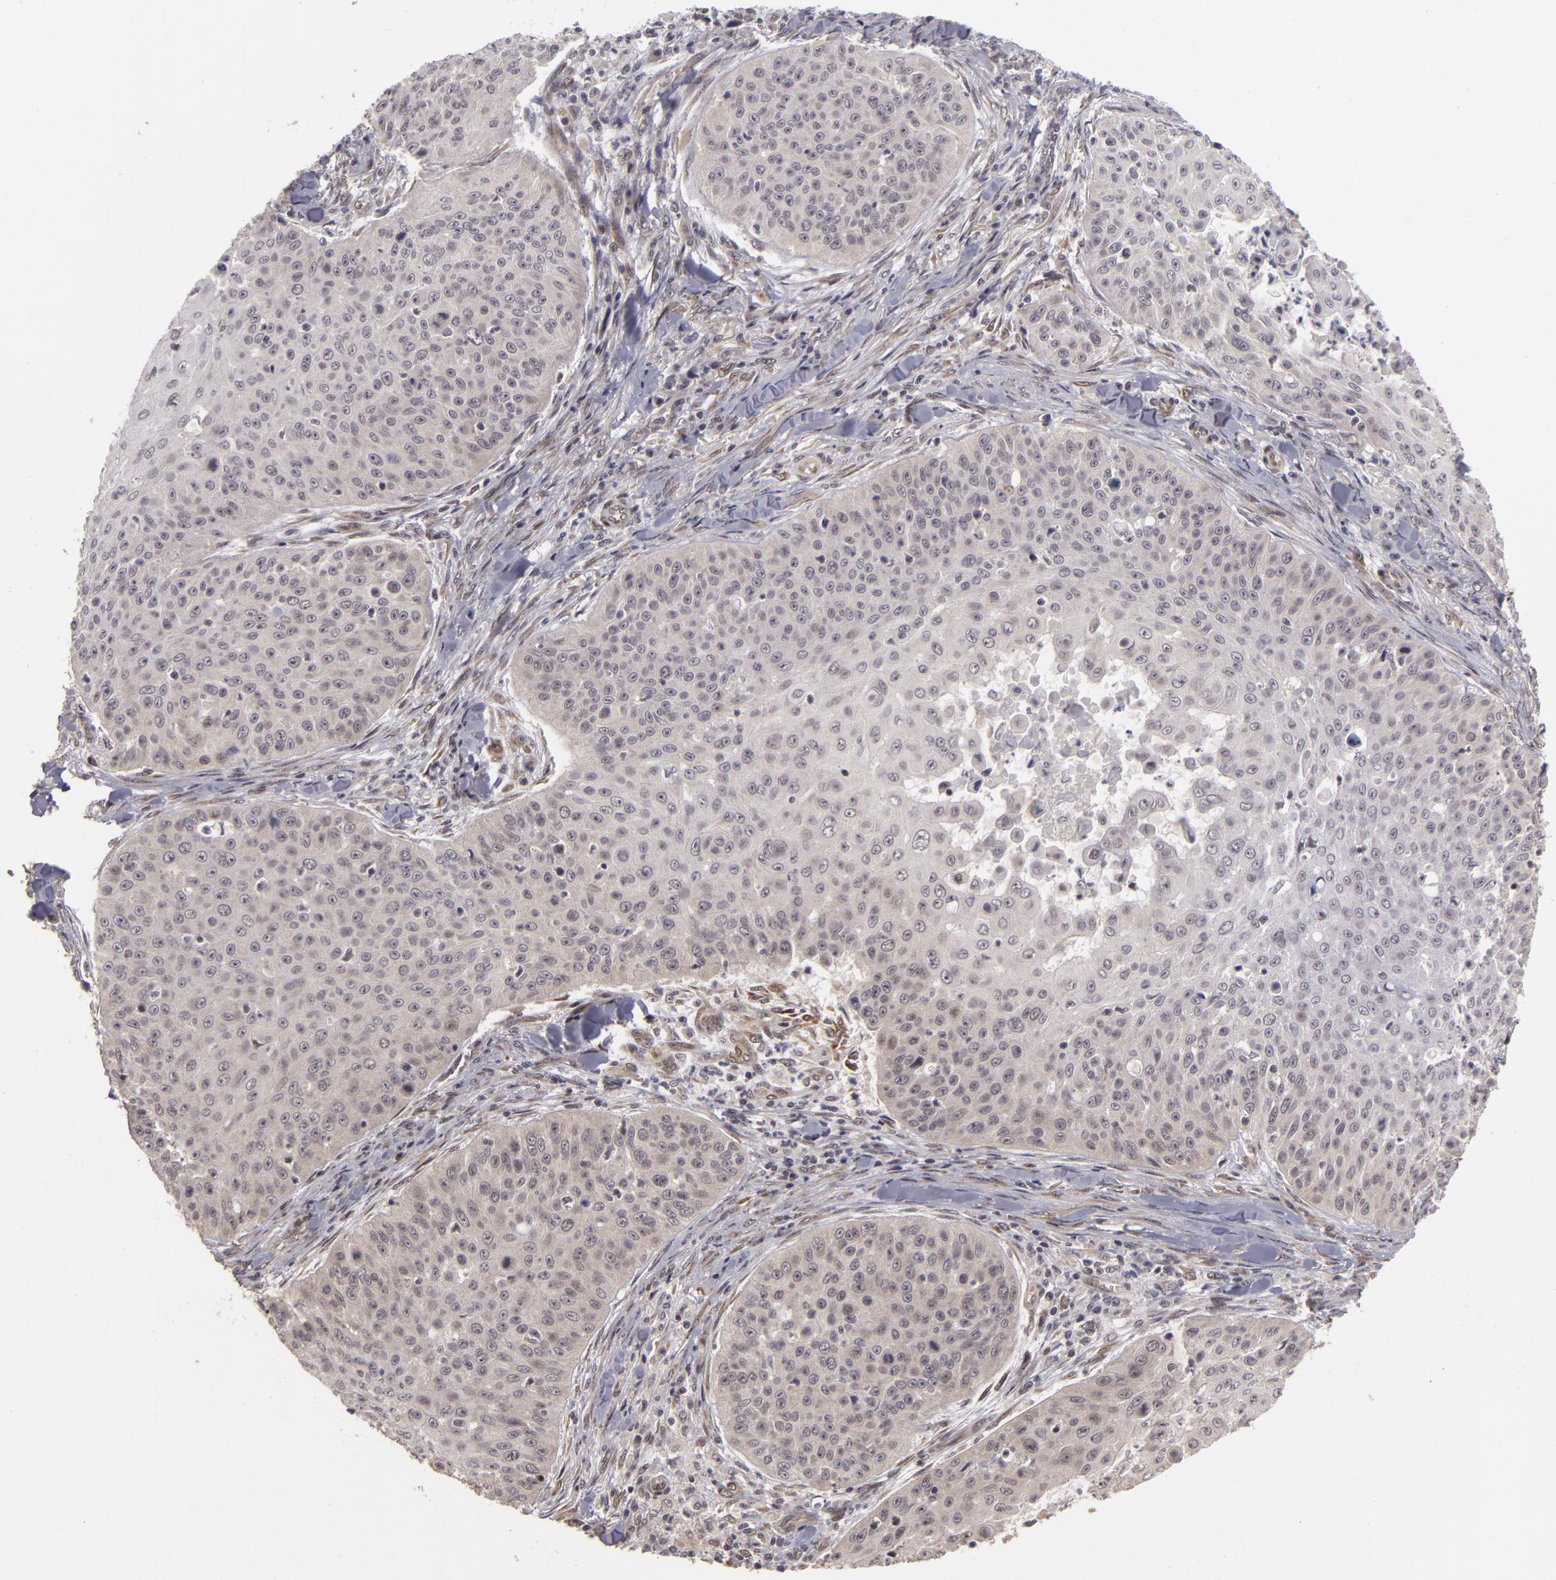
{"staining": {"intensity": "weak", "quantity": "<25%", "location": "nuclear"}, "tissue": "skin cancer", "cell_type": "Tumor cells", "image_type": "cancer", "snomed": [{"axis": "morphology", "description": "Squamous cell carcinoma, NOS"}, {"axis": "topography", "description": "Skin"}], "caption": "This is a image of IHC staining of skin cancer (squamous cell carcinoma), which shows no positivity in tumor cells.", "gene": "ZNF133", "patient": {"sex": "male", "age": 82}}